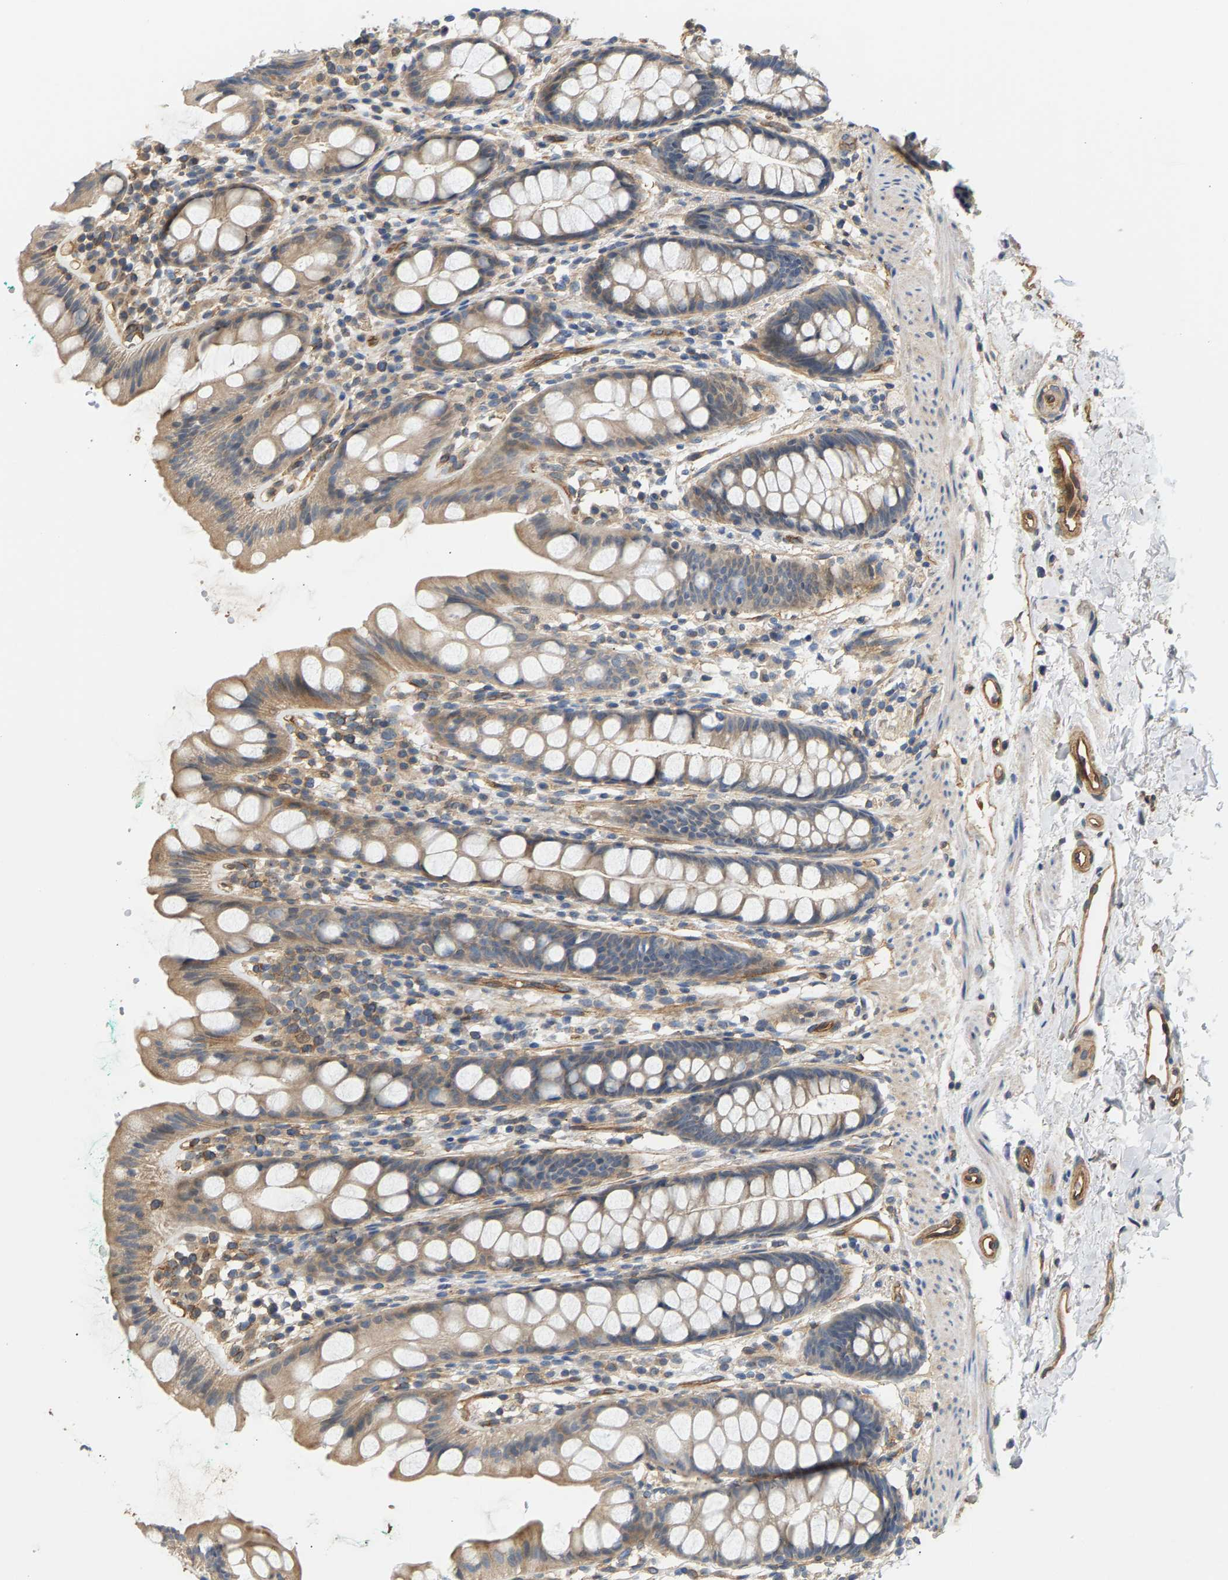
{"staining": {"intensity": "moderate", "quantity": ">75%", "location": "cytoplasmic/membranous"}, "tissue": "rectum", "cell_type": "Glandular cells", "image_type": "normal", "snomed": [{"axis": "morphology", "description": "Normal tissue, NOS"}, {"axis": "topography", "description": "Rectum"}], "caption": "Moderate cytoplasmic/membranous protein expression is appreciated in about >75% of glandular cells in rectum.", "gene": "KRTAP27", "patient": {"sex": "female", "age": 65}}